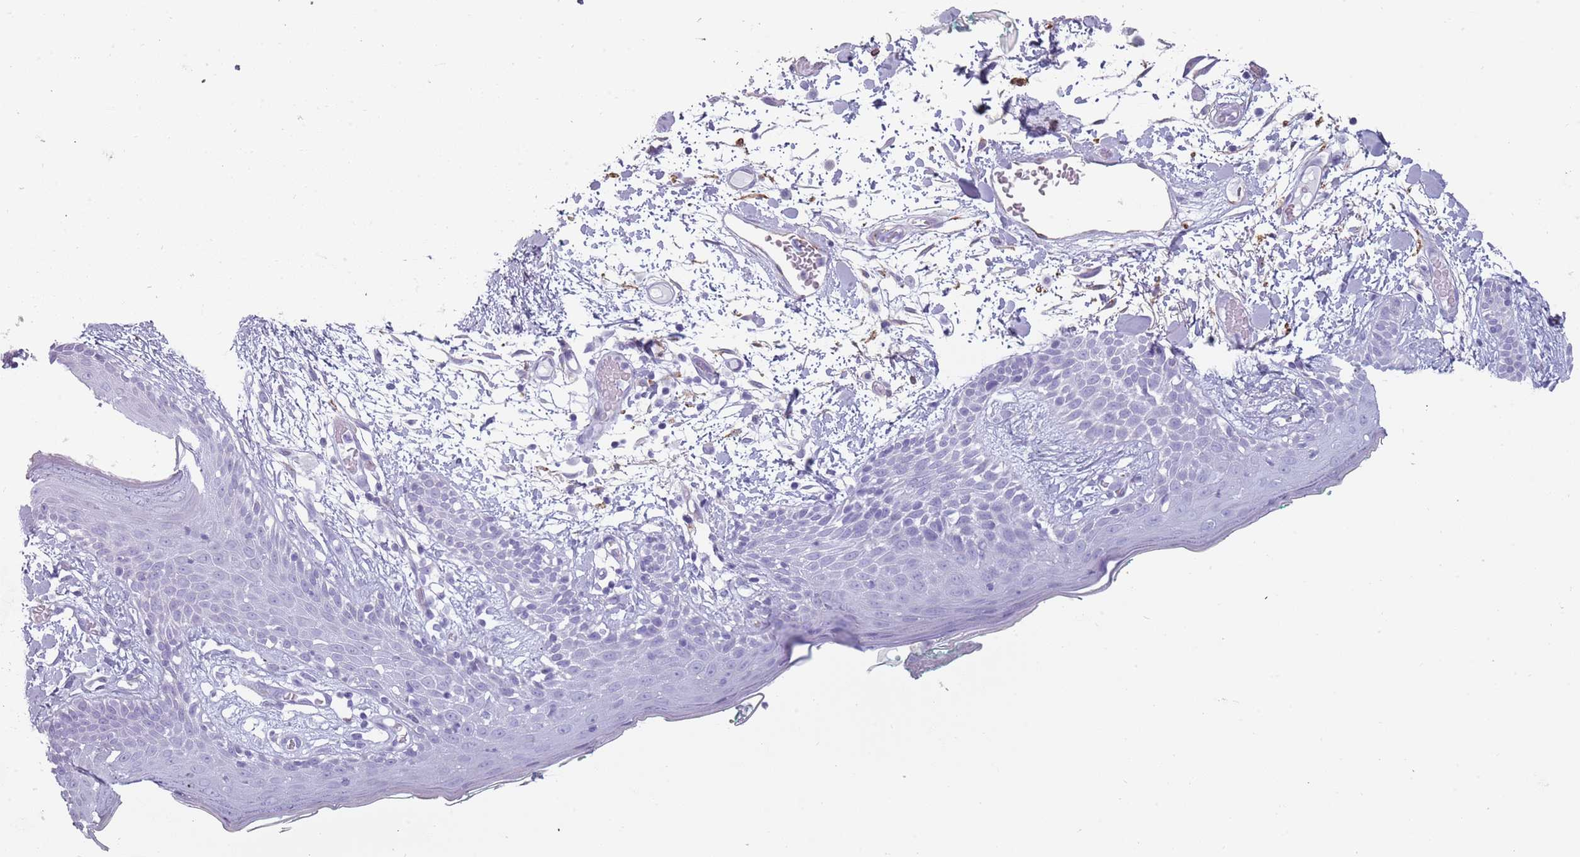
{"staining": {"intensity": "negative", "quantity": "none", "location": "none"}, "tissue": "skin", "cell_type": "Fibroblasts", "image_type": "normal", "snomed": [{"axis": "morphology", "description": "Normal tissue, NOS"}, {"axis": "topography", "description": "Skin"}], "caption": "A photomicrograph of human skin is negative for staining in fibroblasts. (Brightfield microscopy of DAB IHC at high magnification).", "gene": "COLEC12", "patient": {"sex": "male", "age": 79}}